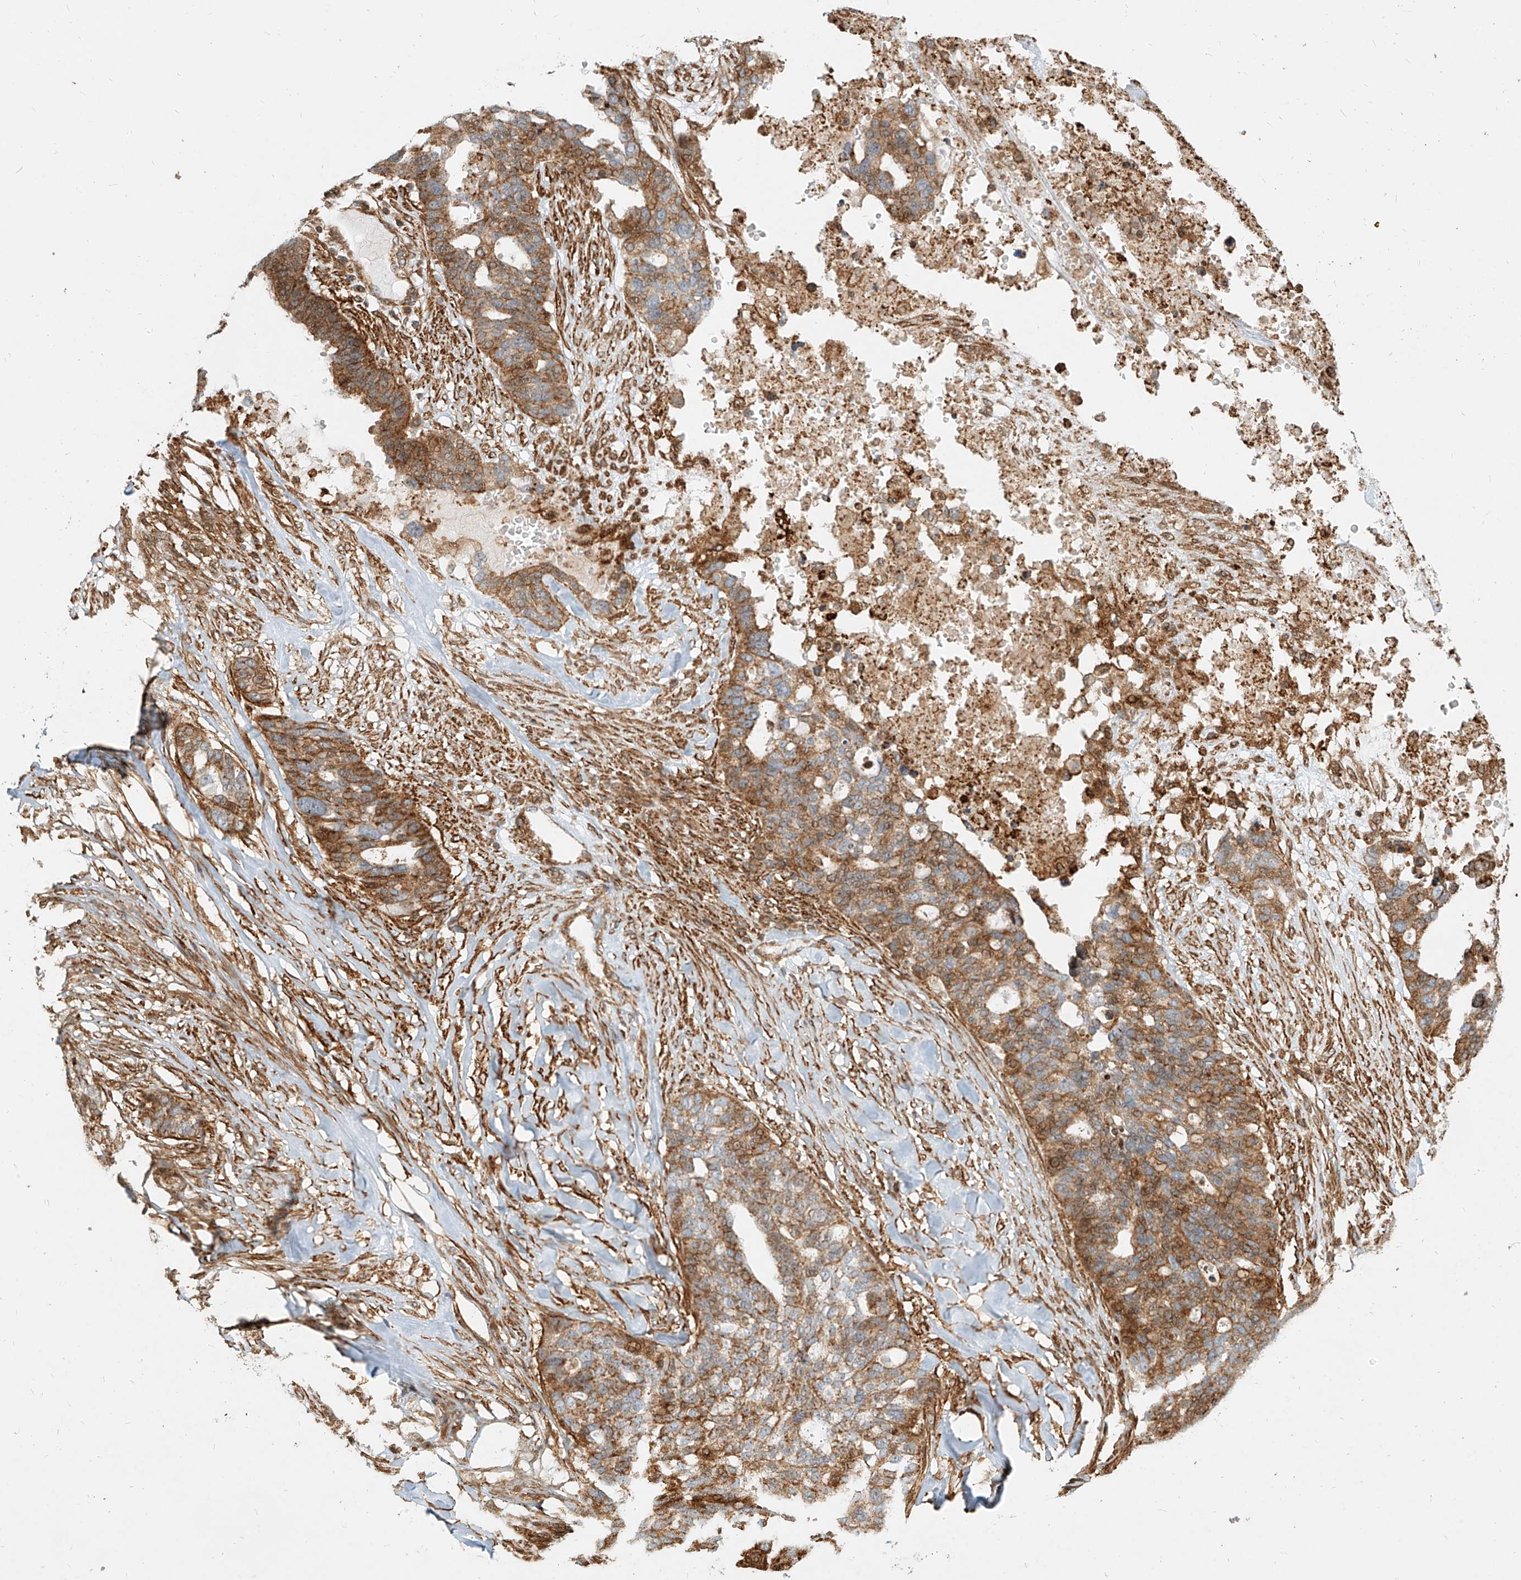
{"staining": {"intensity": "moderate", "quantity": ">75%", "location": "cytoplasmic/membranous"}, "tissue": "ovarian cancer", "cell_type": "Tumor cells", "image_type": "cancer", "snomed": [{"axis": "morphology", "description": "Cystadenocarcinoma, serous, NOS"}, {"axis": "topography", "description": "Ovary"}], "caption": "Ovarian serous cystadenocarcinoma stained with DAB immunohistochemistry reveals medium levels of moderate cytoplasmic/membranous positivity in about >75% of tumor cells. (DAB = brown stain, brightfield microscopy at high magnification).", "gene": "MTX2", "patient": {"sex": "female", "age": 59}}